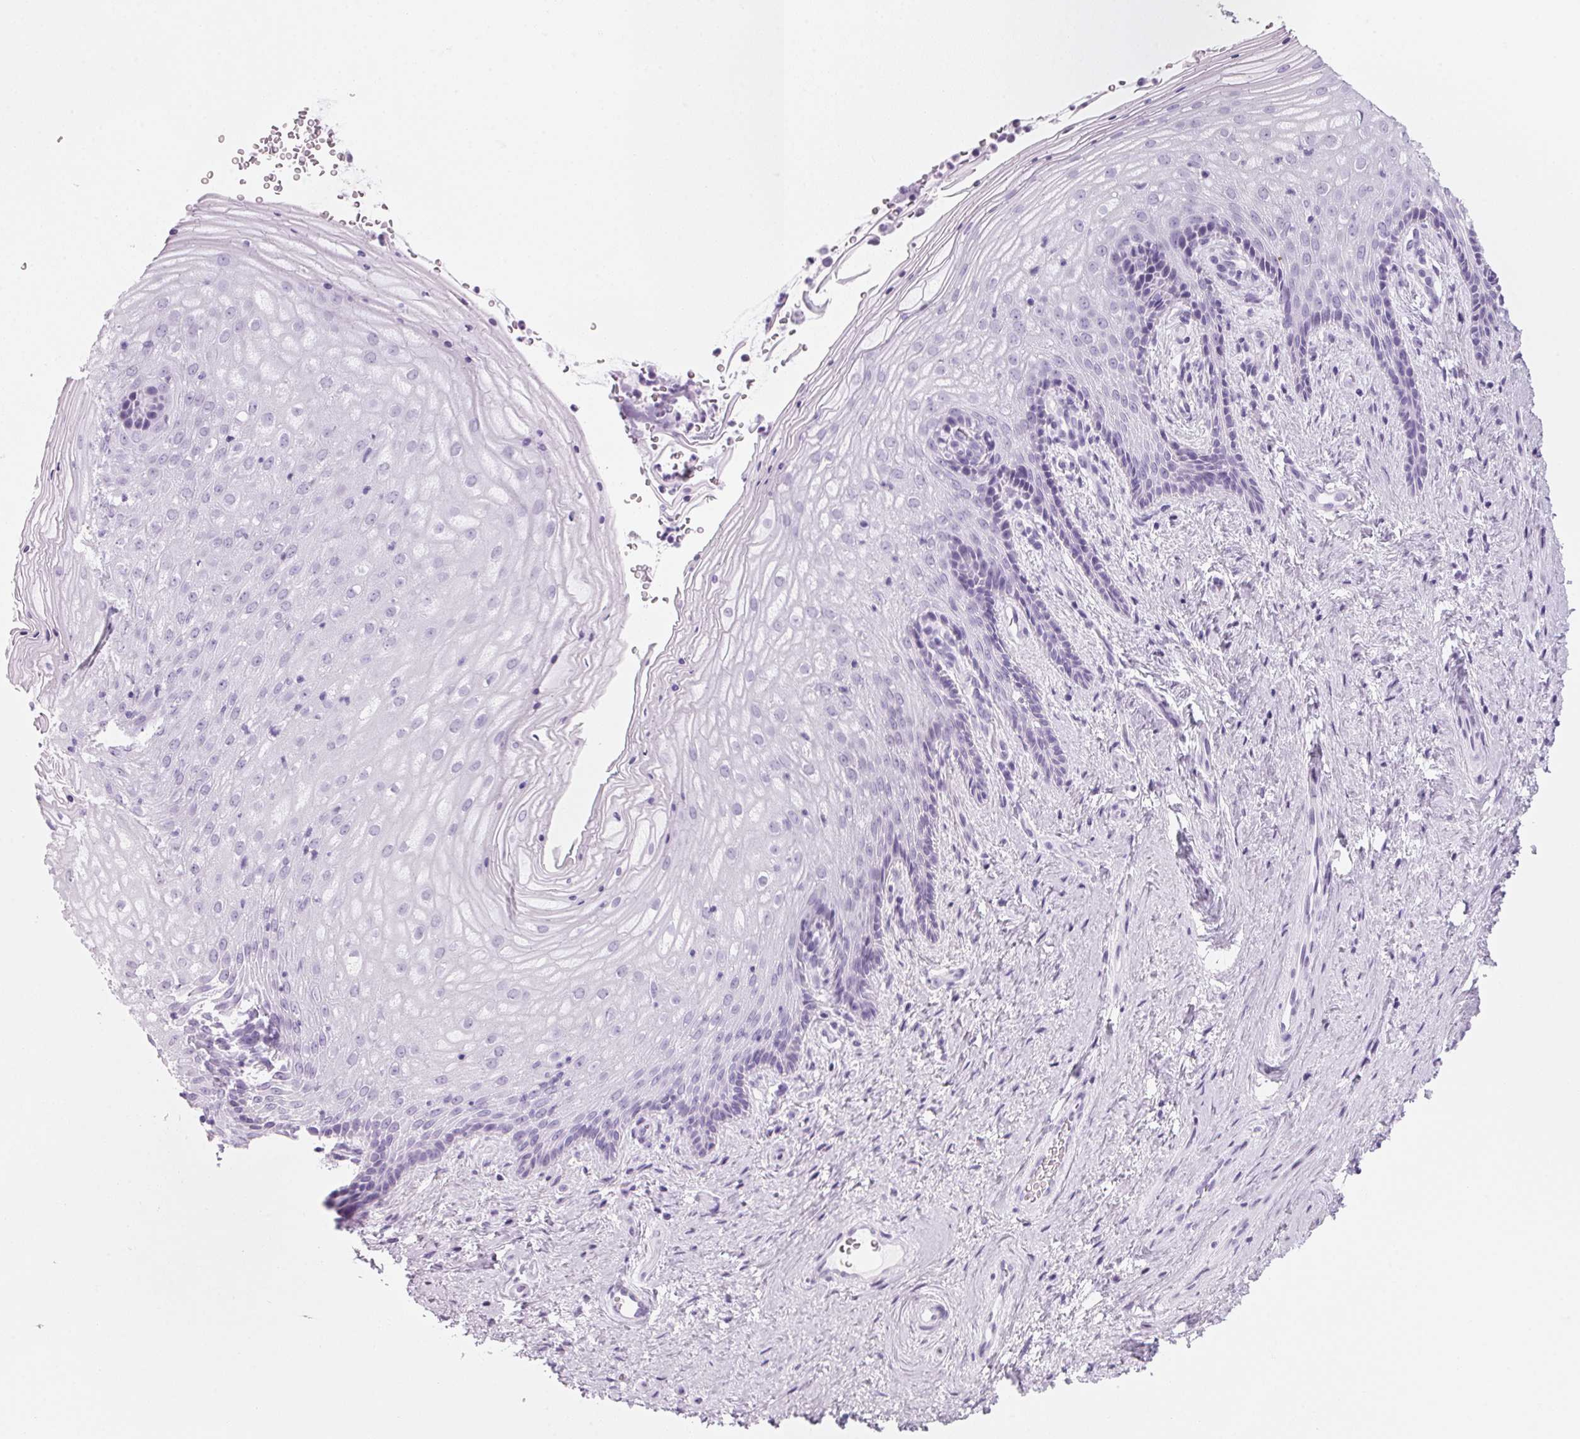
{"staining": {"intensity": "negative", "quantity": "none", "location": "none"}, "tissue": "vagina", "cell_type": "Squamous epithelial cells", "image_type": "normal", "snomed": [{"axis": "morphology", "description": "Normal tissue, NOS"}, {"axis": "topography", "description": "Vagina"}], "caption": "High power microscopy image of an immunohistochemistry micrograph of unremarkable vagina, revealing no significant expression in squamous epithelial cells.", "gene": "DNTTIP2", "patient": {"sex": "female", "age": 45}}